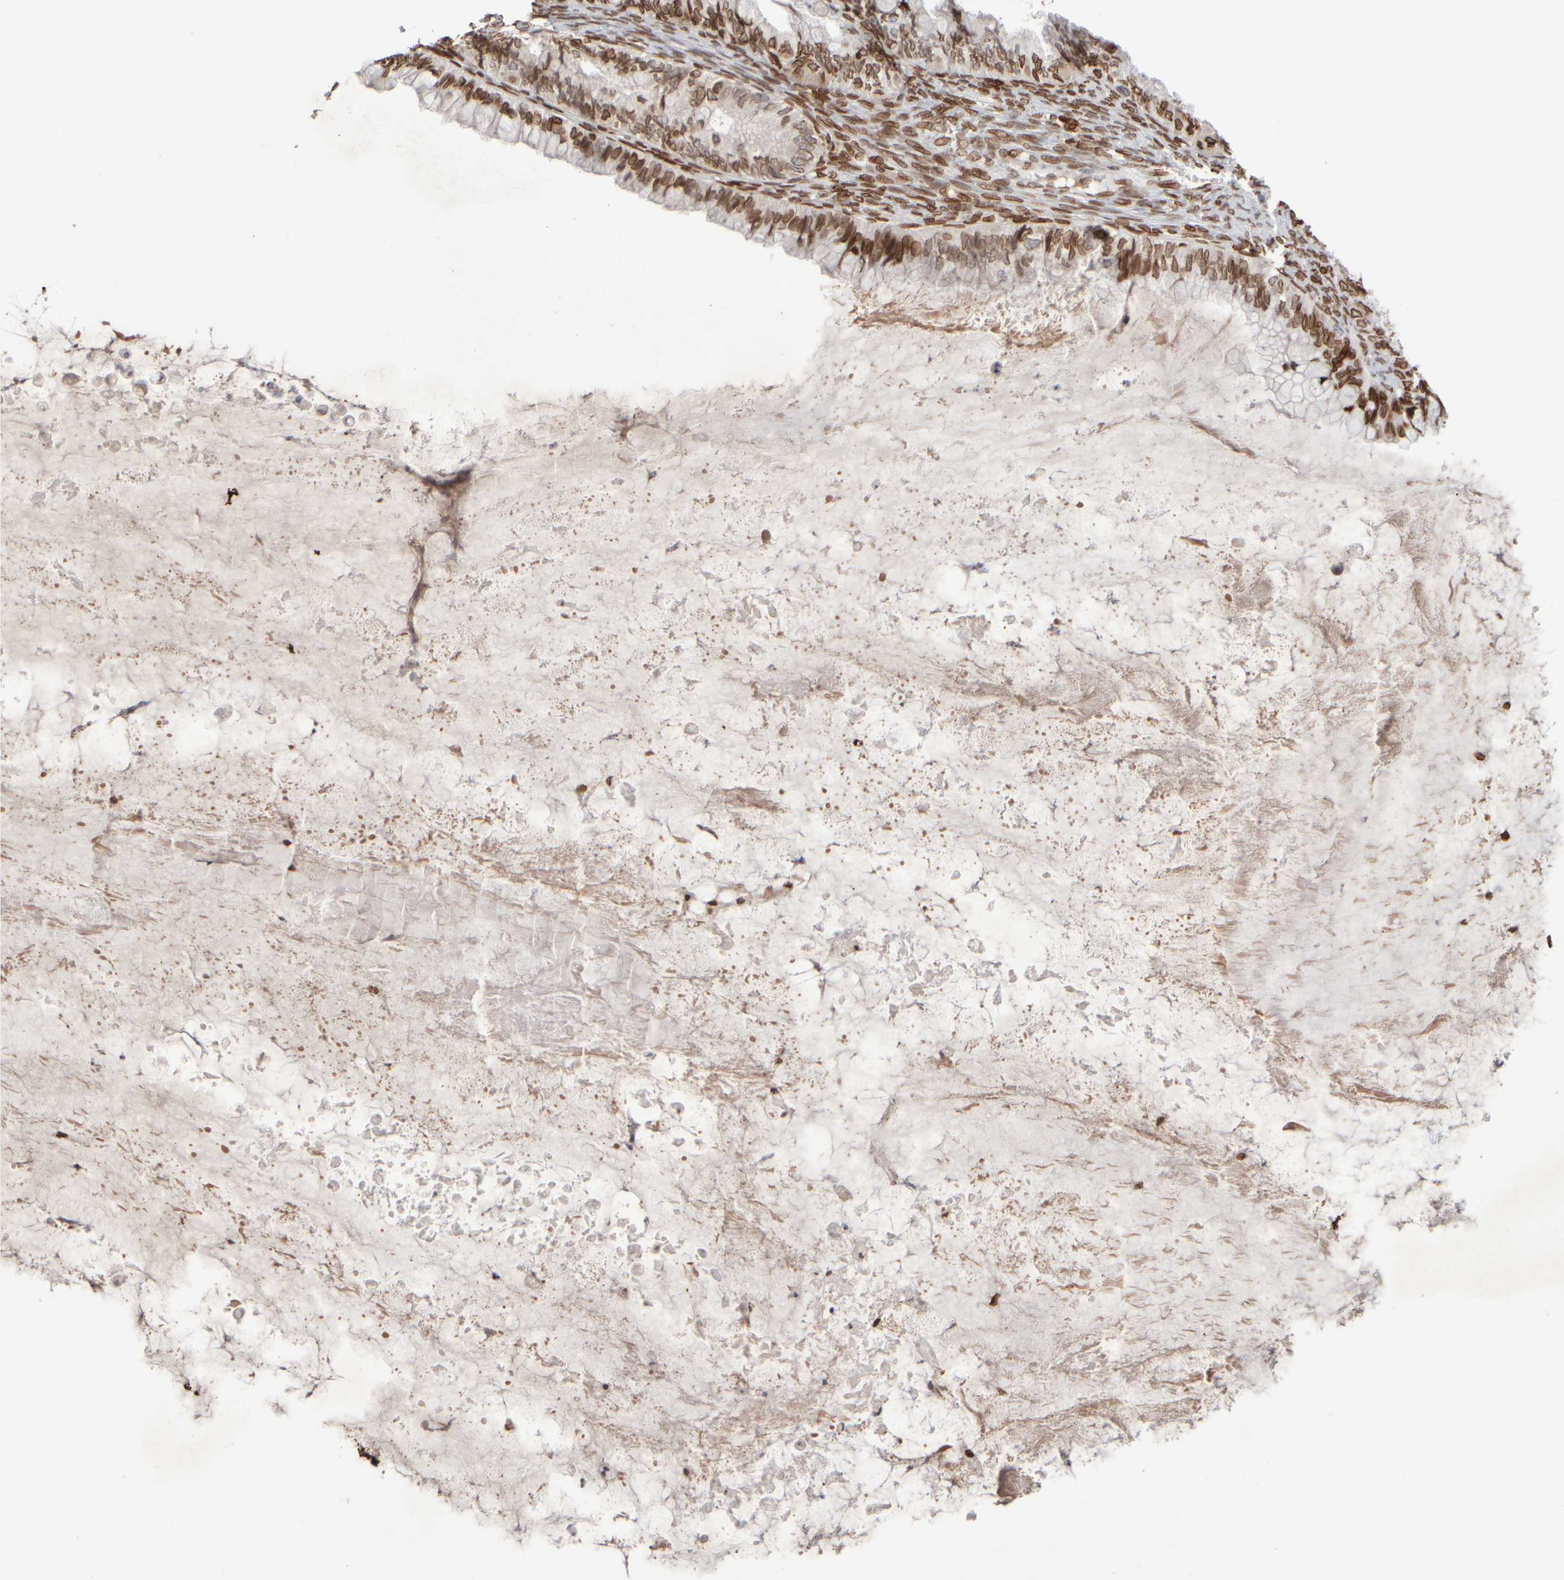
{"staining": {"intensity": "moderate", "quantity": ">75%", "location": "cytoplasmic/membranous,nuclear"}, "tissue": "ovarian cancer", "cell_type": "Tumor cells", "image_type": "cancer", "snomed": [{"axis": "morphology", "description": "Cystadenocarcinoma, mucinous, NOS"}, {"axis": "topography", "description": "Ovary"}], "caption": "A micrograph of mucinous cystadenocarcinoma (ovarian) stained for a protein exhibits moderate cytoplasmic/membranous and nuclear brown staining in tumor cells.", "gene": "ZC3HC1", "patient": {"sex": "female", "age": 80}}